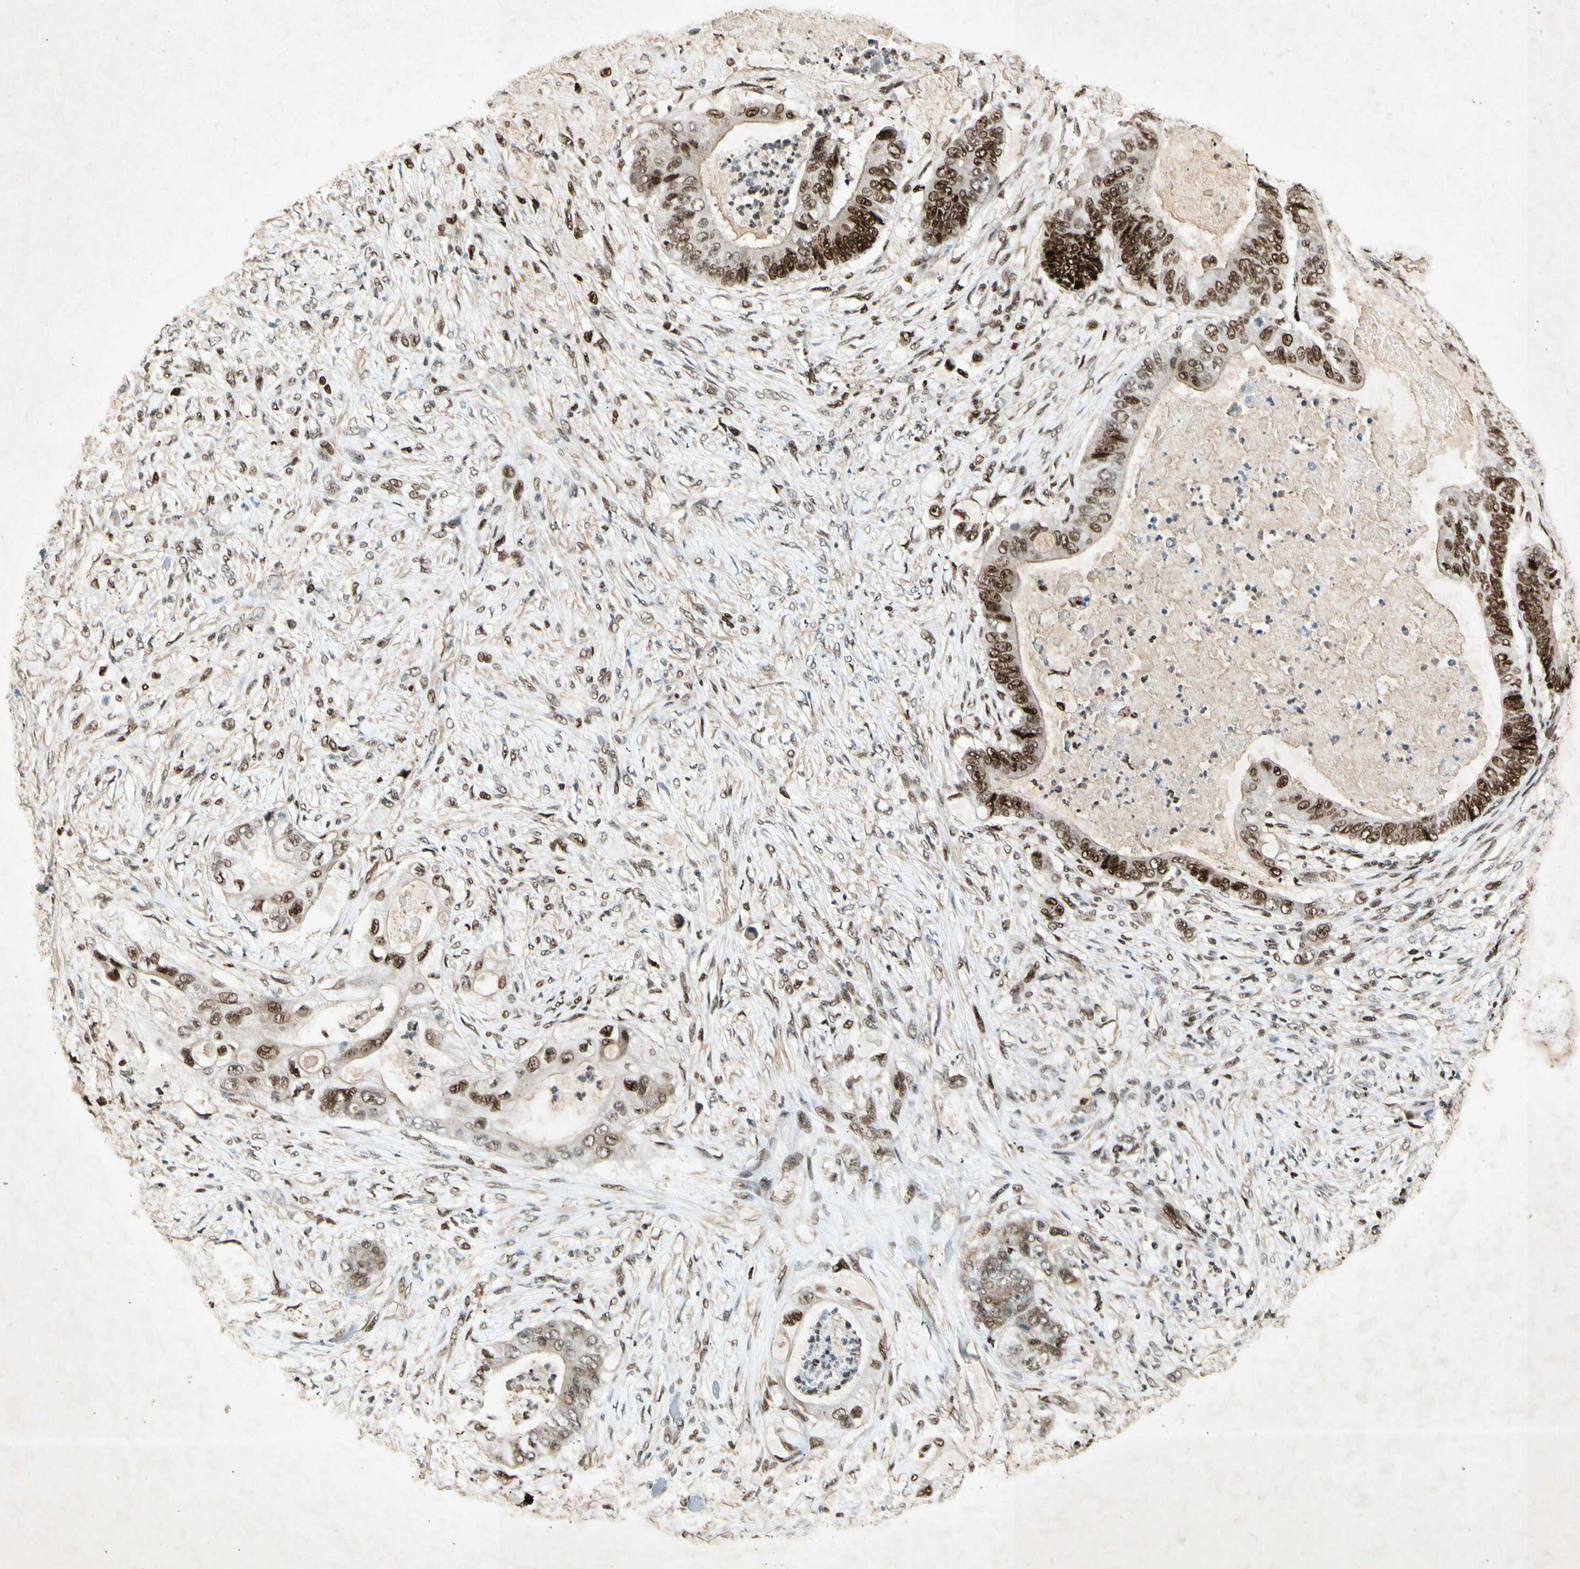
{"staining": {"intensity": "strong", "quantity": ">75%", "location": "nuclear"}, "tissue": "stomach cancer", "cell_type": "Tumor cells", "image_type": "cancer", "snomed": [{"axis": "morphology", "description": "Adenocarcinoma, NOS"}, {"axis": "topography", "description": "Stomach"}], "caption": "An IHC photomicrograph of tumor tissue is shown. Protein staining in brown labels strong nuclear positivity in adenocarcinoma (stomach) within tumor cells.", "gene": "RNF43", "patient": {"sex": "female", "age": 73}}